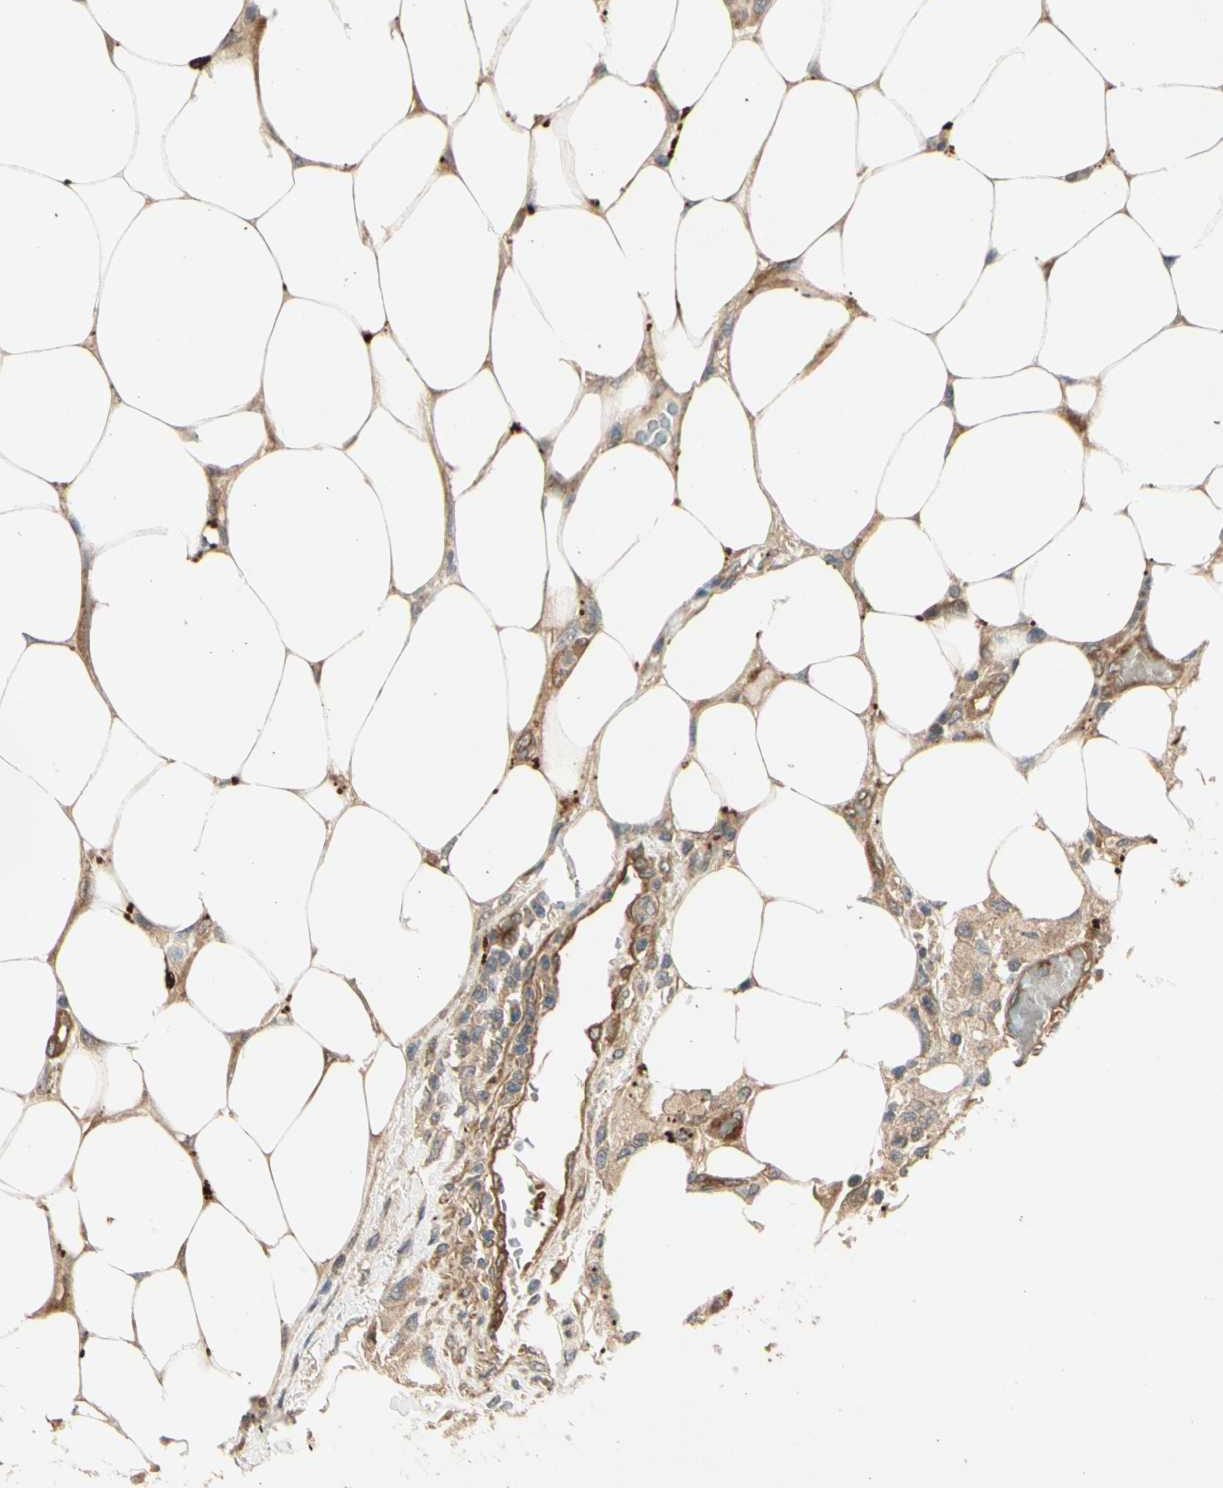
{"staining": {"intensity": "weak", "quantity": ">75%", "location": "cytoplasmic/membranous"}, "tissue": "colorectal cancer", "cell_type": "Tumor cells", "image_type": "cancer", "snomed": [{"axis": "morphology", "description": "Adenocarcinoma, NOS"}, {"axis": "topography", "description": "Colon"}], "caption": "Brown immunohistochemical staining in human colorectal adenocarcinoma exhibits weak cytoplasmic/membranous positivity in about >75% of tumor cells.", "gene": "ROCK2", "patient": {"sex": "female", "age": 86}}